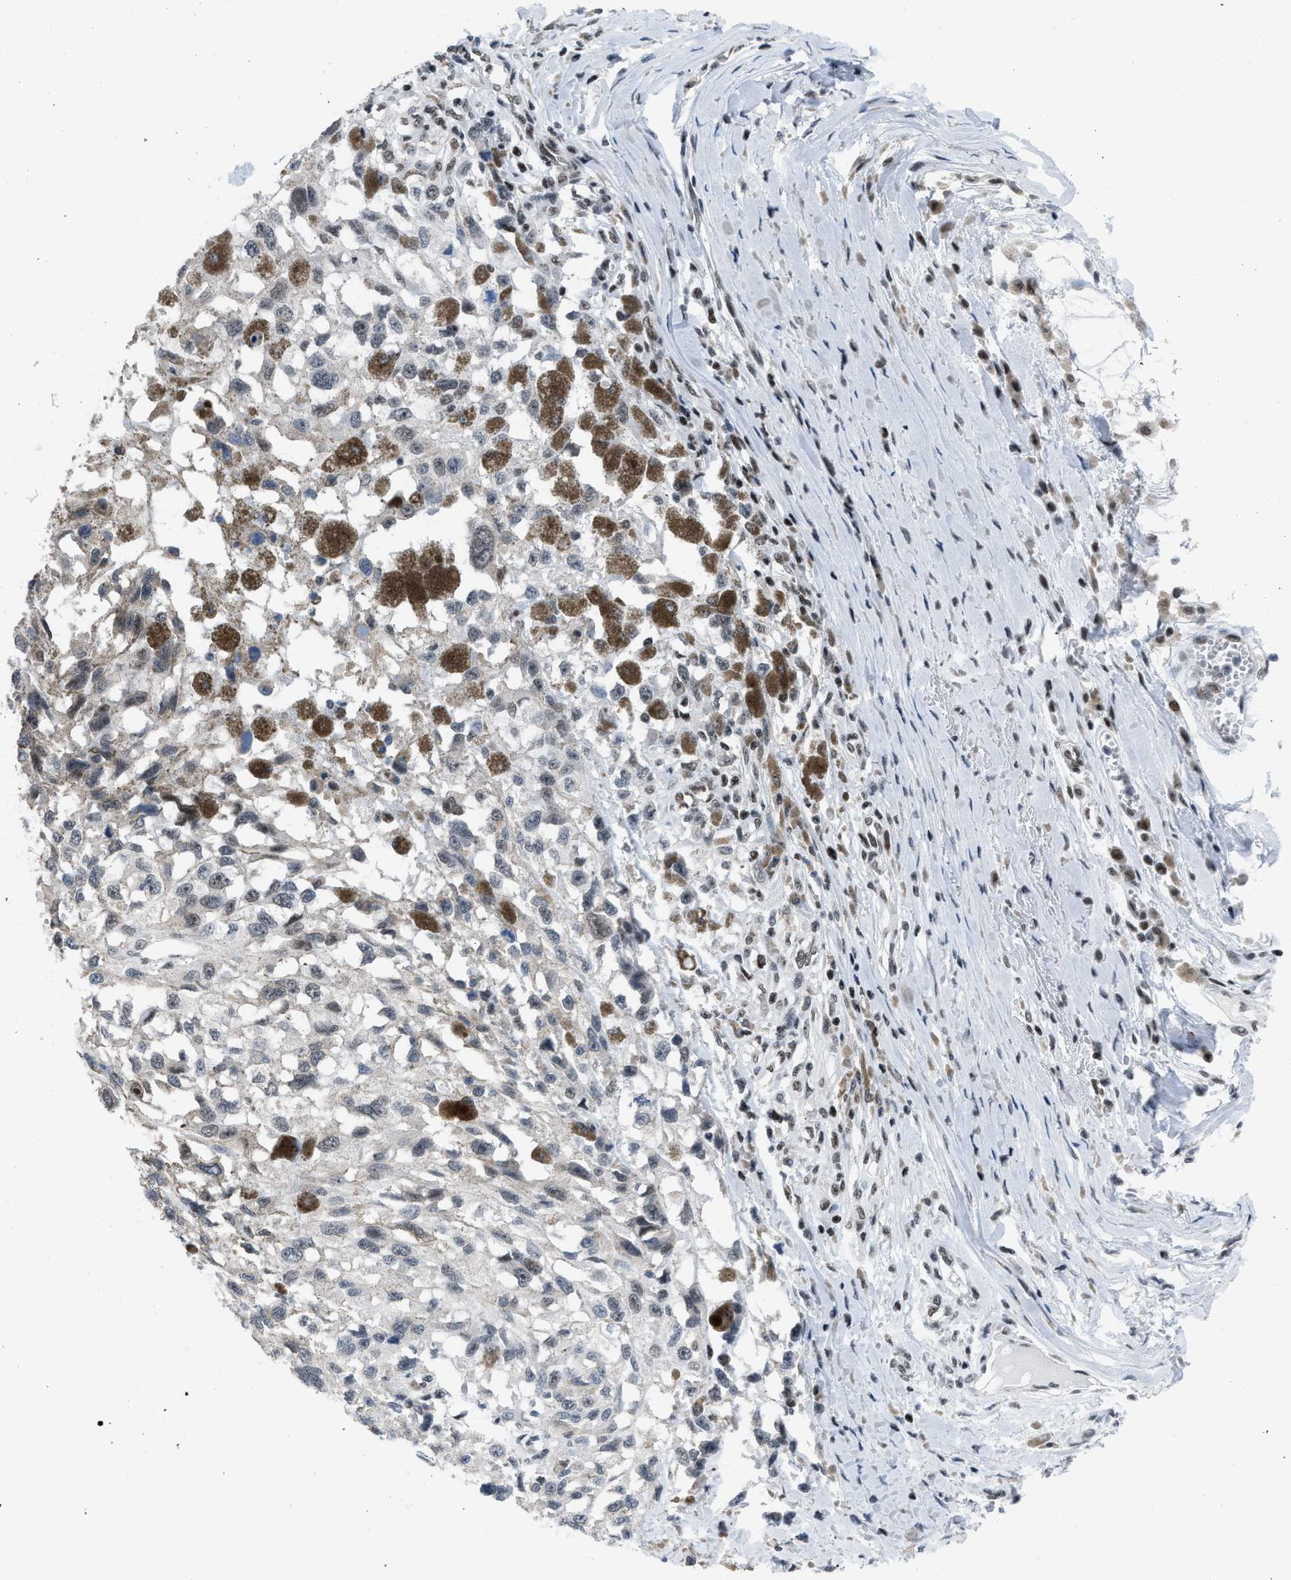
{"staining": {"intensity": "weak", "quantity": "25%-75%", "location": "nuclear"}, "tissue": "melanoma", "cell_type": "Tumor cells", "image_type": "cancer", "snomed": [{"axis": "morphology", "description": "Malignant melanoma, Metastatic site"}, {"axis": "topography", "description": "Lymph node"}], "caption": "Melanoma was stained to show a protein in brown. There is low levels of weak nuclear expression in about 25%-75% of tumor cells.", "gene": "TERF2IP", "patient": {"sex": "male", "age": 59}}